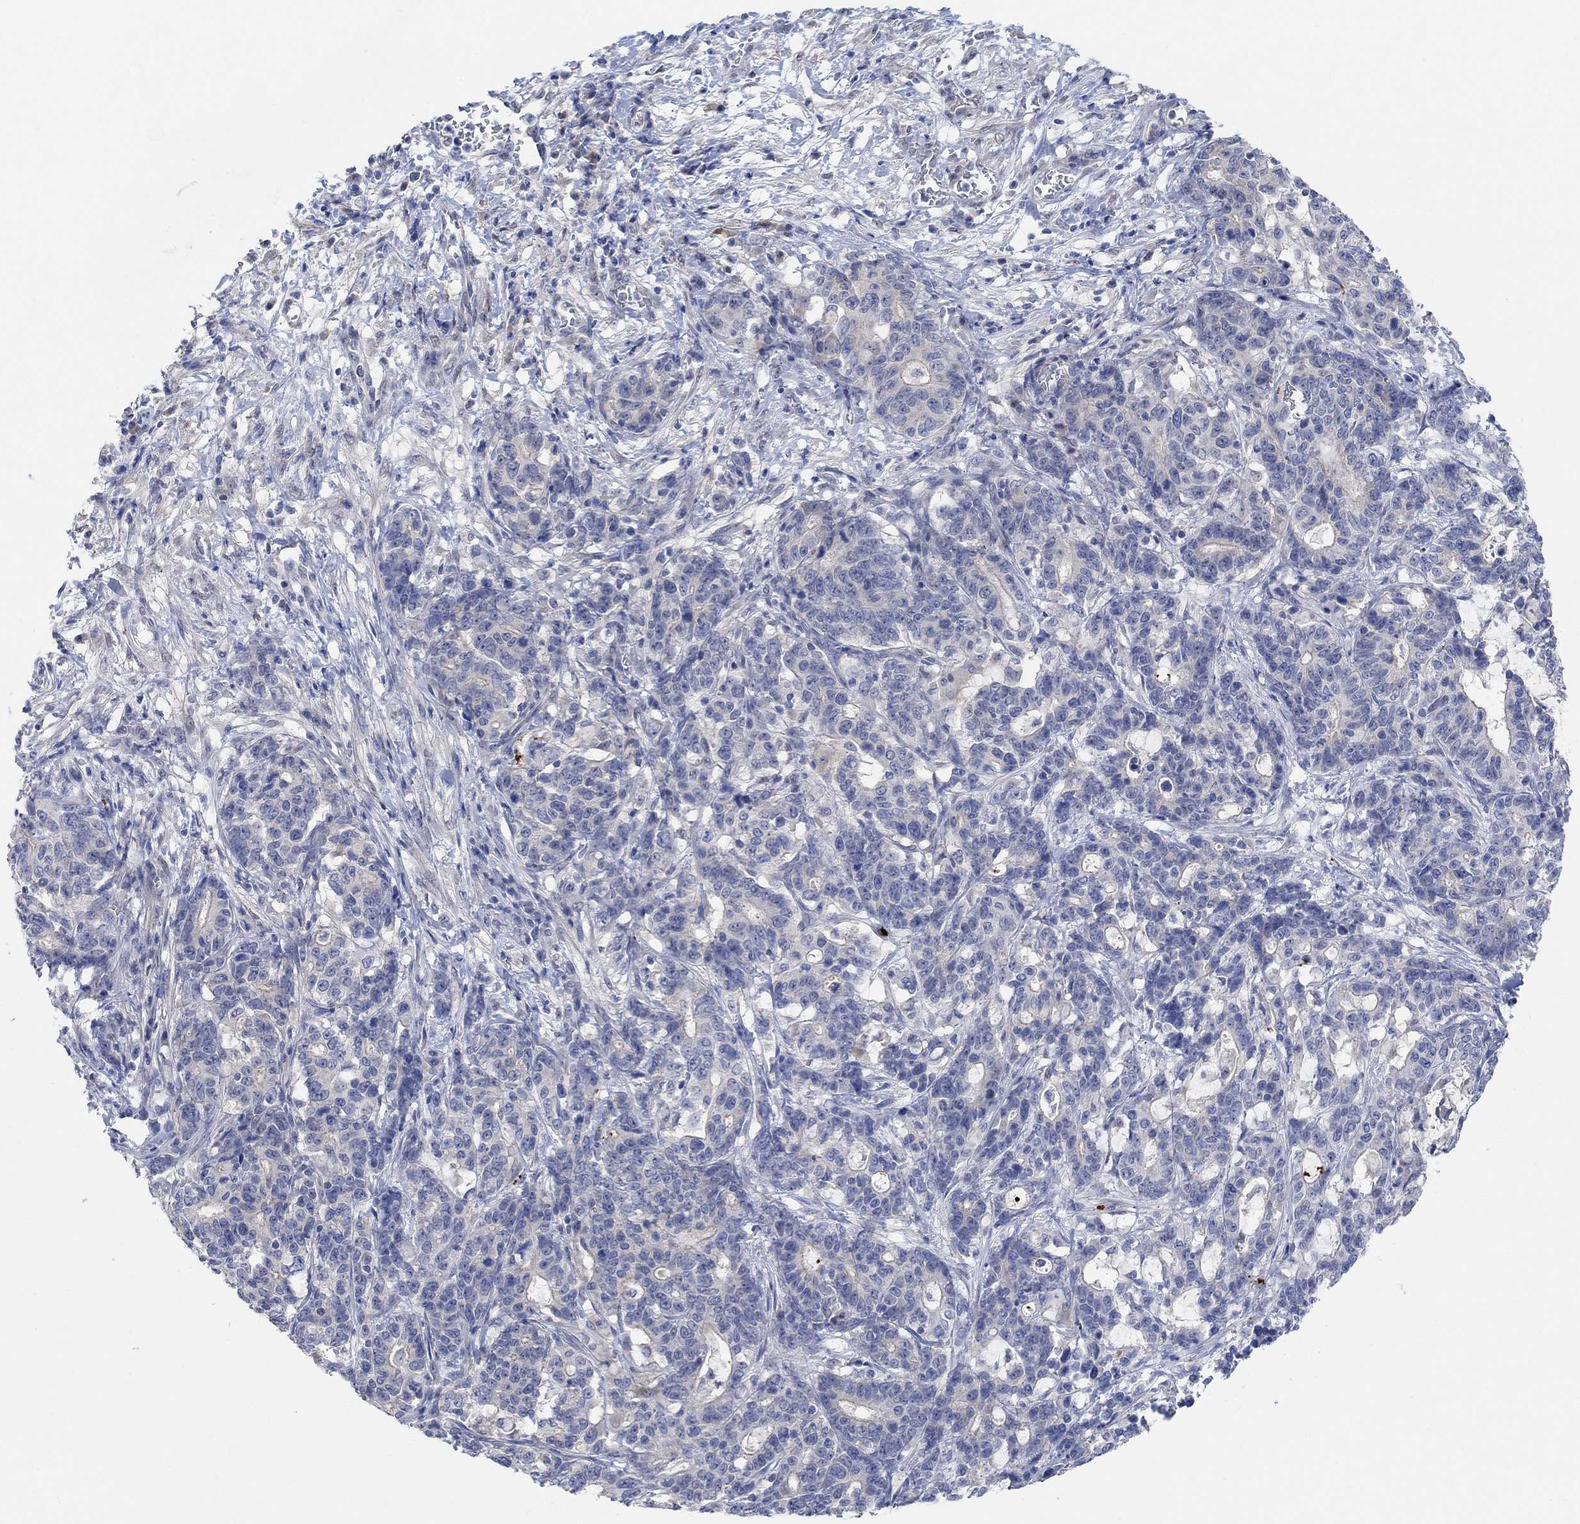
{"staining": {"intensity": "negative", "quantity": "none", "location": "none"}, "tissue": "stomach cancer", "cell_type": "Tumor cells", "image_type": "cancer", "snomed": [{"axis": "morphology", "description": "Normal tissue, NOS"}, {"axis": "morphology", "description": "Adenocarcinoma, NOS"}, {"axis": "topography", "description": "Stomach"}], "caption": "Immunohistochemical staining of stomach cancer demonstrates no significant positivity in tumor cells.", "gene": "RIMS1", "patient": {"sex": "female", "age": 64}}